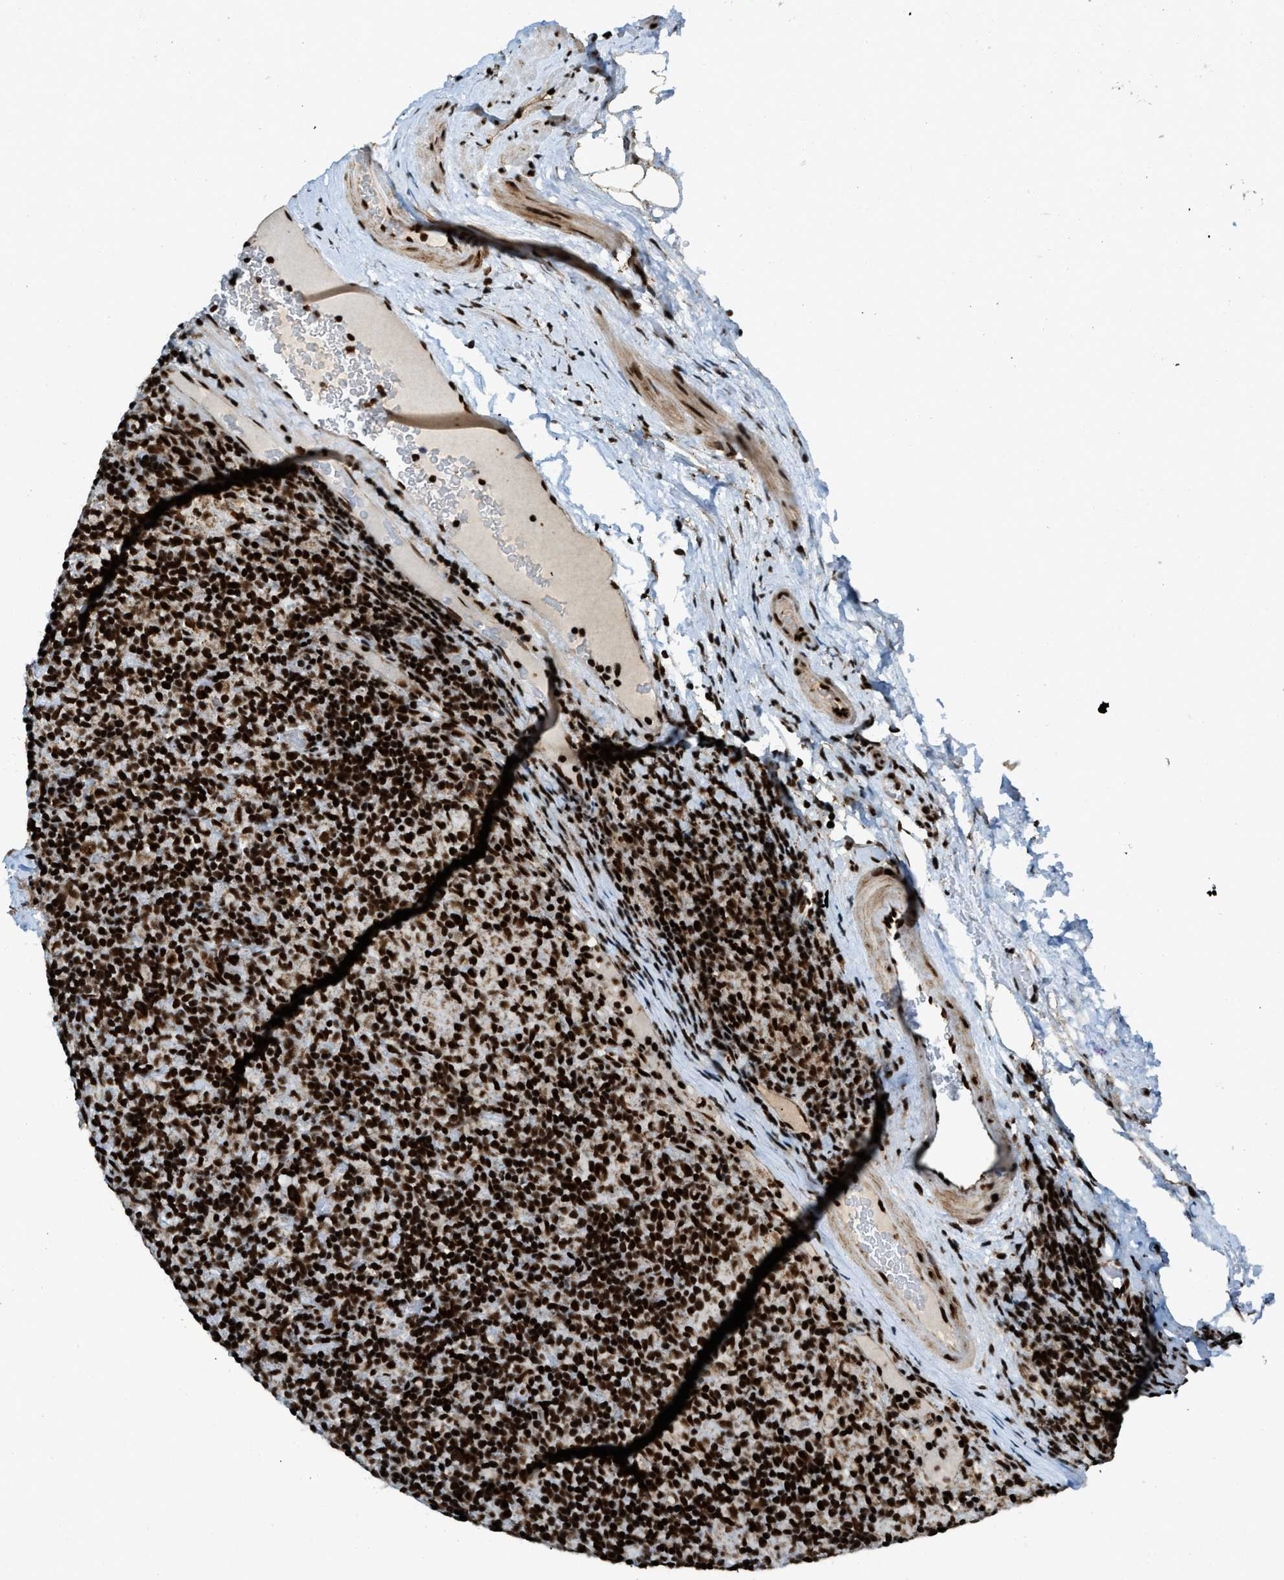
{"staining": {"intensity": "strong", "quantity": ">75%", "location": "nuclear"}, "tissue": "lymphoma", "cell_type": "Tumor cells", "image_type": "cancer", "snomed": [{"axis": "morphology", "description": "Hodgkin's disease, NOS"}, {"axis": "topography", "description": "Lymph node"}], "caption": "Strong nuclear protein staining is present in about >75% of tumor cells in lymphoma. Using DAB (3,3'-diaminobenzidine) (brown) and hematoxylin (blue) stains, captured at high magnification using brightfield microscopy.", "gene": "GABPB1", "patient": {"sex": "male", "age": 70}}